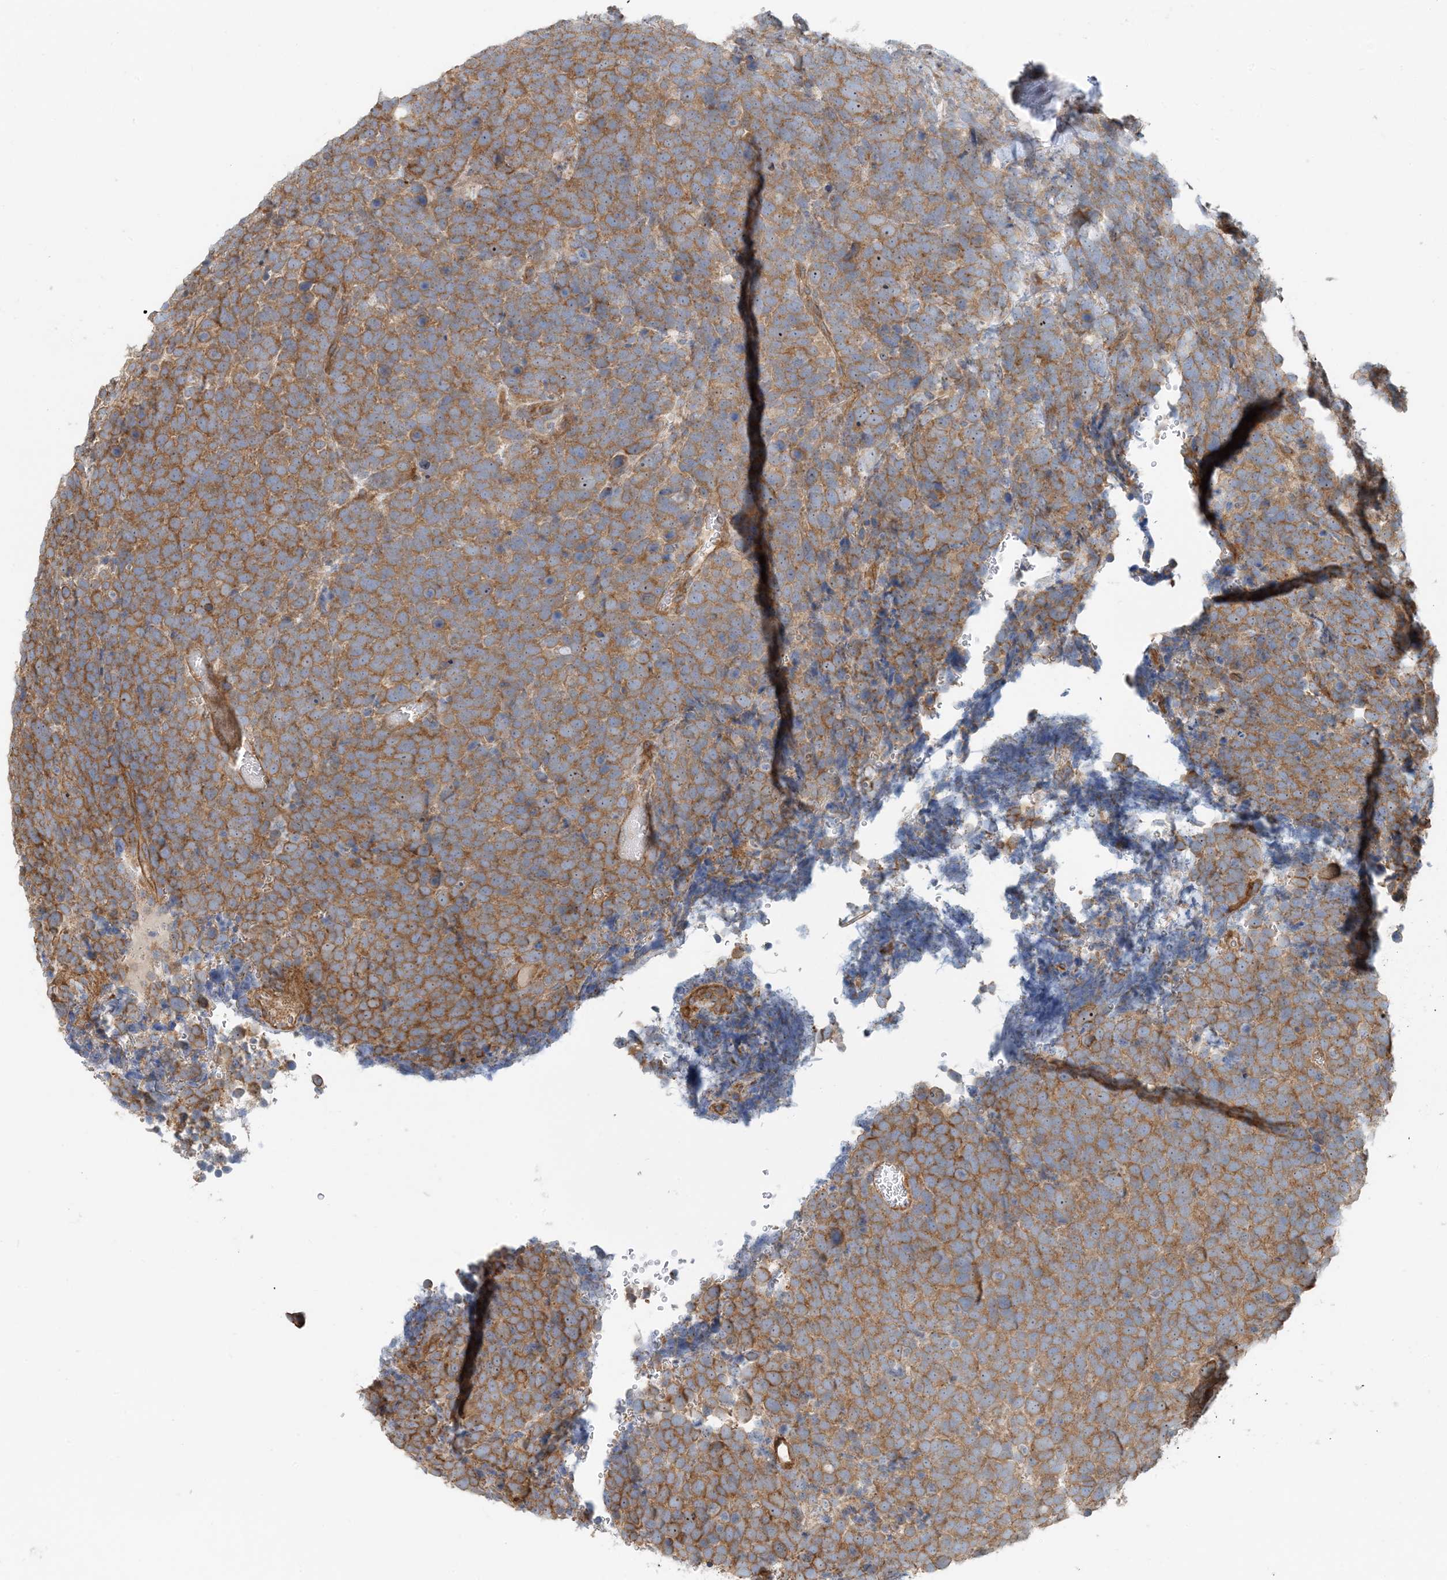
{"staining": {"intensity": "moderate", "quantity": ">75%", "location": "cytoplasmic/membranous"}, "tissue": "urothelial cancer", "cell_type": "Tumor cells", "image_type": "cancer", "snomed": [{"axis": "morphology", "description": "Urothelial carcinoma, High grade"}, {"axis": "topography", "description": "Urinary bladder"}], "caption": "Human urothelial cancer stained with a brown dye demonstrates moderate cytoplasmic/membranous positive staining in about >75% of tumor cells.", "gene": "MYL5", "patient": {"sex": "female", "age": 82}}